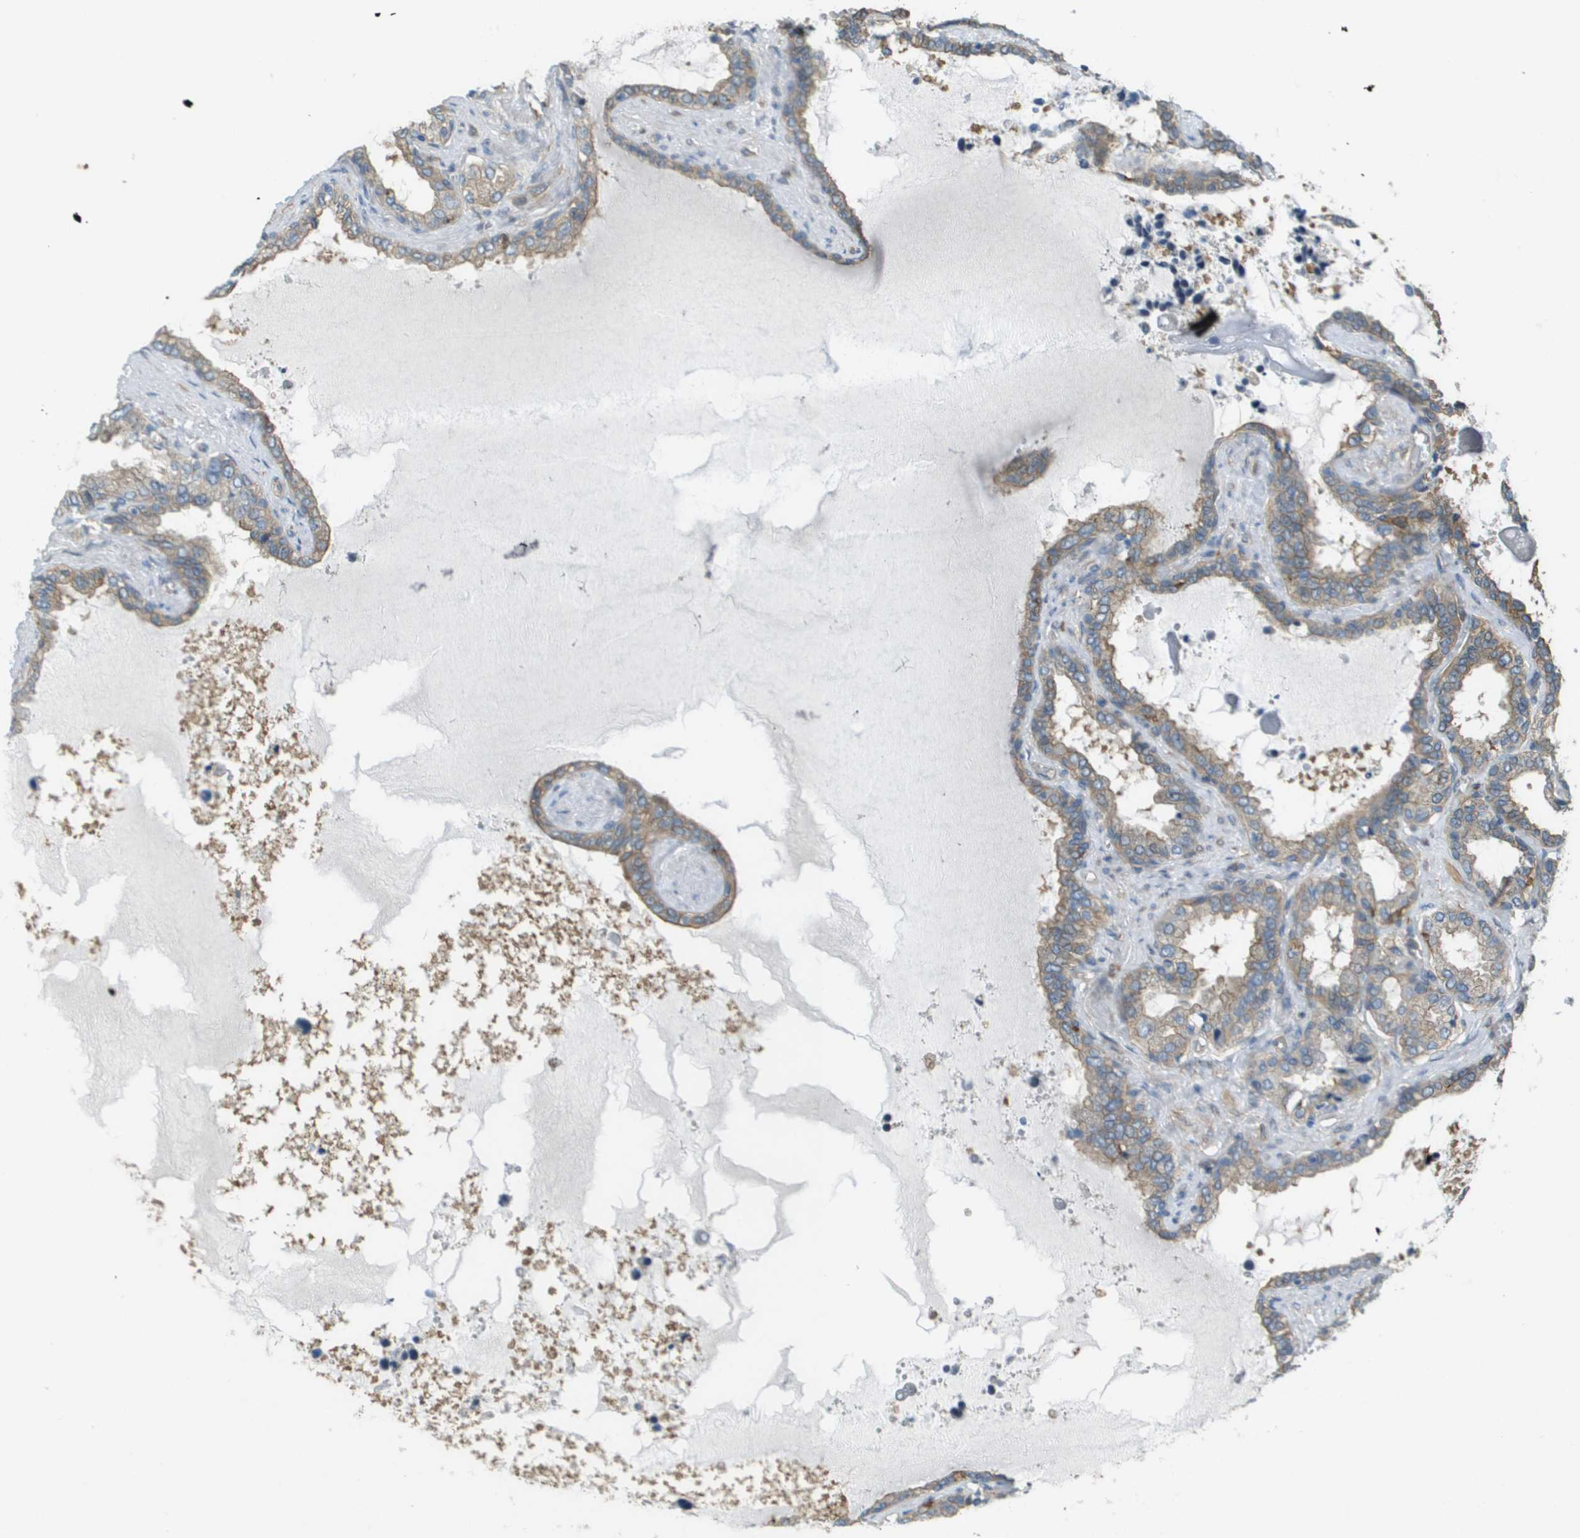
{"staining": {"intensity": "moderate", "quantity": ">75%", "location": "cytoplasmic/membranous"}, "tissue": "seminal vesicle", "cell_type": "Glandular cells", "image_type": "normal", "snomed": [{"axis": "morphology", "description": "Normal tissue, NOS"}, {"axis": "topography", "description": "Seminal veicle"}], "caption": "IHC (DAB (3,3'-diaminobenzidine)) staining of benign human seminal vesicle demonstrates moderate cytoplasmic/membranous protein staining in approximately >75% of glandular cells. (Brightfield microscopy of DAB IHC at high magnification).", "gene": "CORO1B", "patient": {"sex": "male", "age": 46}}